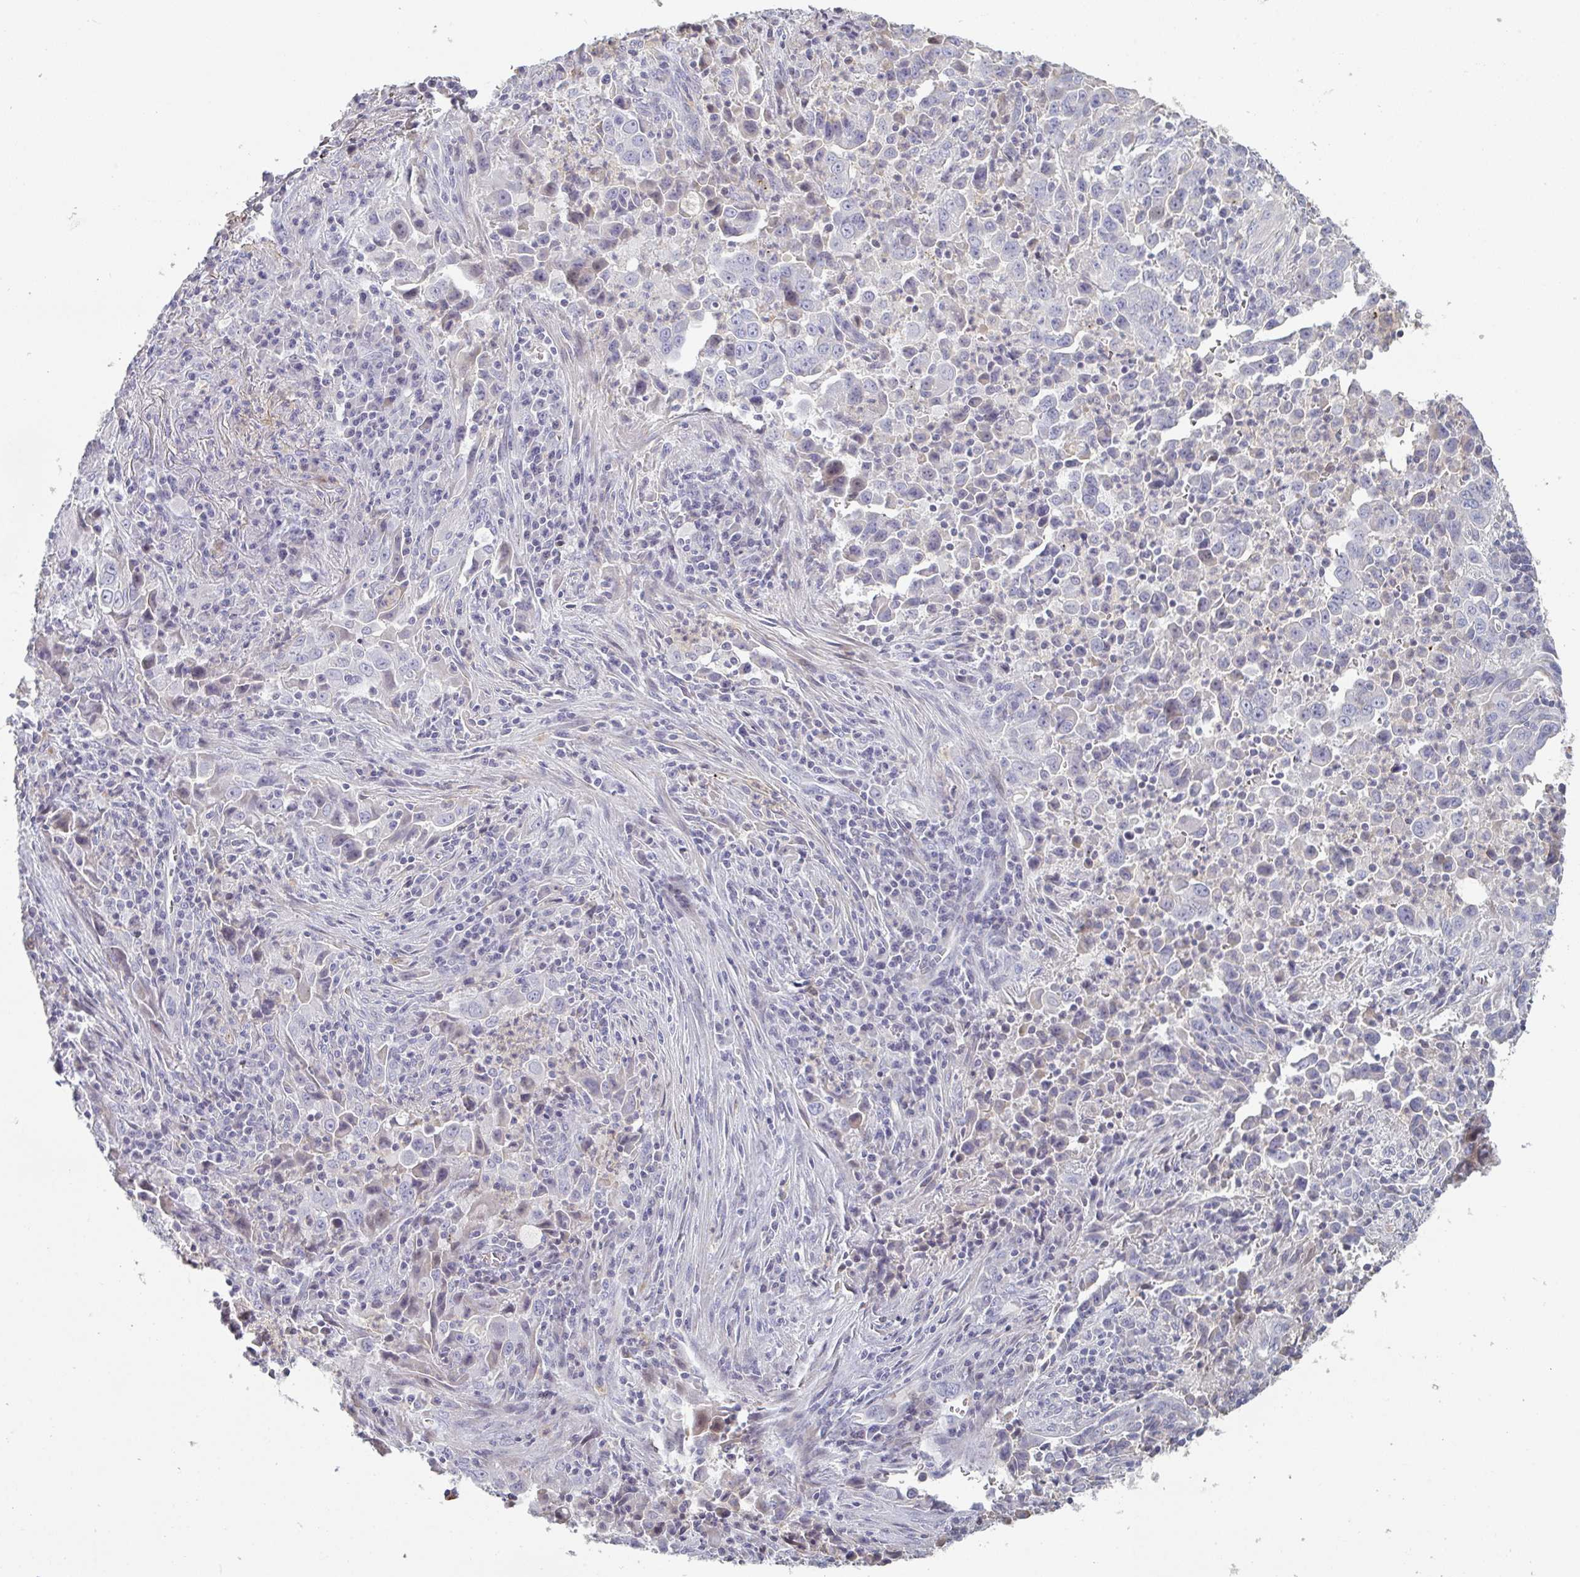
{"staining": {"intensity": "negative", "quantity": "none", "location": "none"}, "tissue": "lung cancer", "cell_type": "Tumor cells", "image_type": "cancer", "snomed": [{"axis": "morphology", "description": "Adenocarcinoma, NOS"}, {"axis": "topography", "description": "Lung"}], "caption": "Histopathology image shows no protein positivity in tumor cells of lung cancer (adenocarcinoma) tissue.", "gene": "A1CF", "patient": {"sex": "male", "age": 67}}